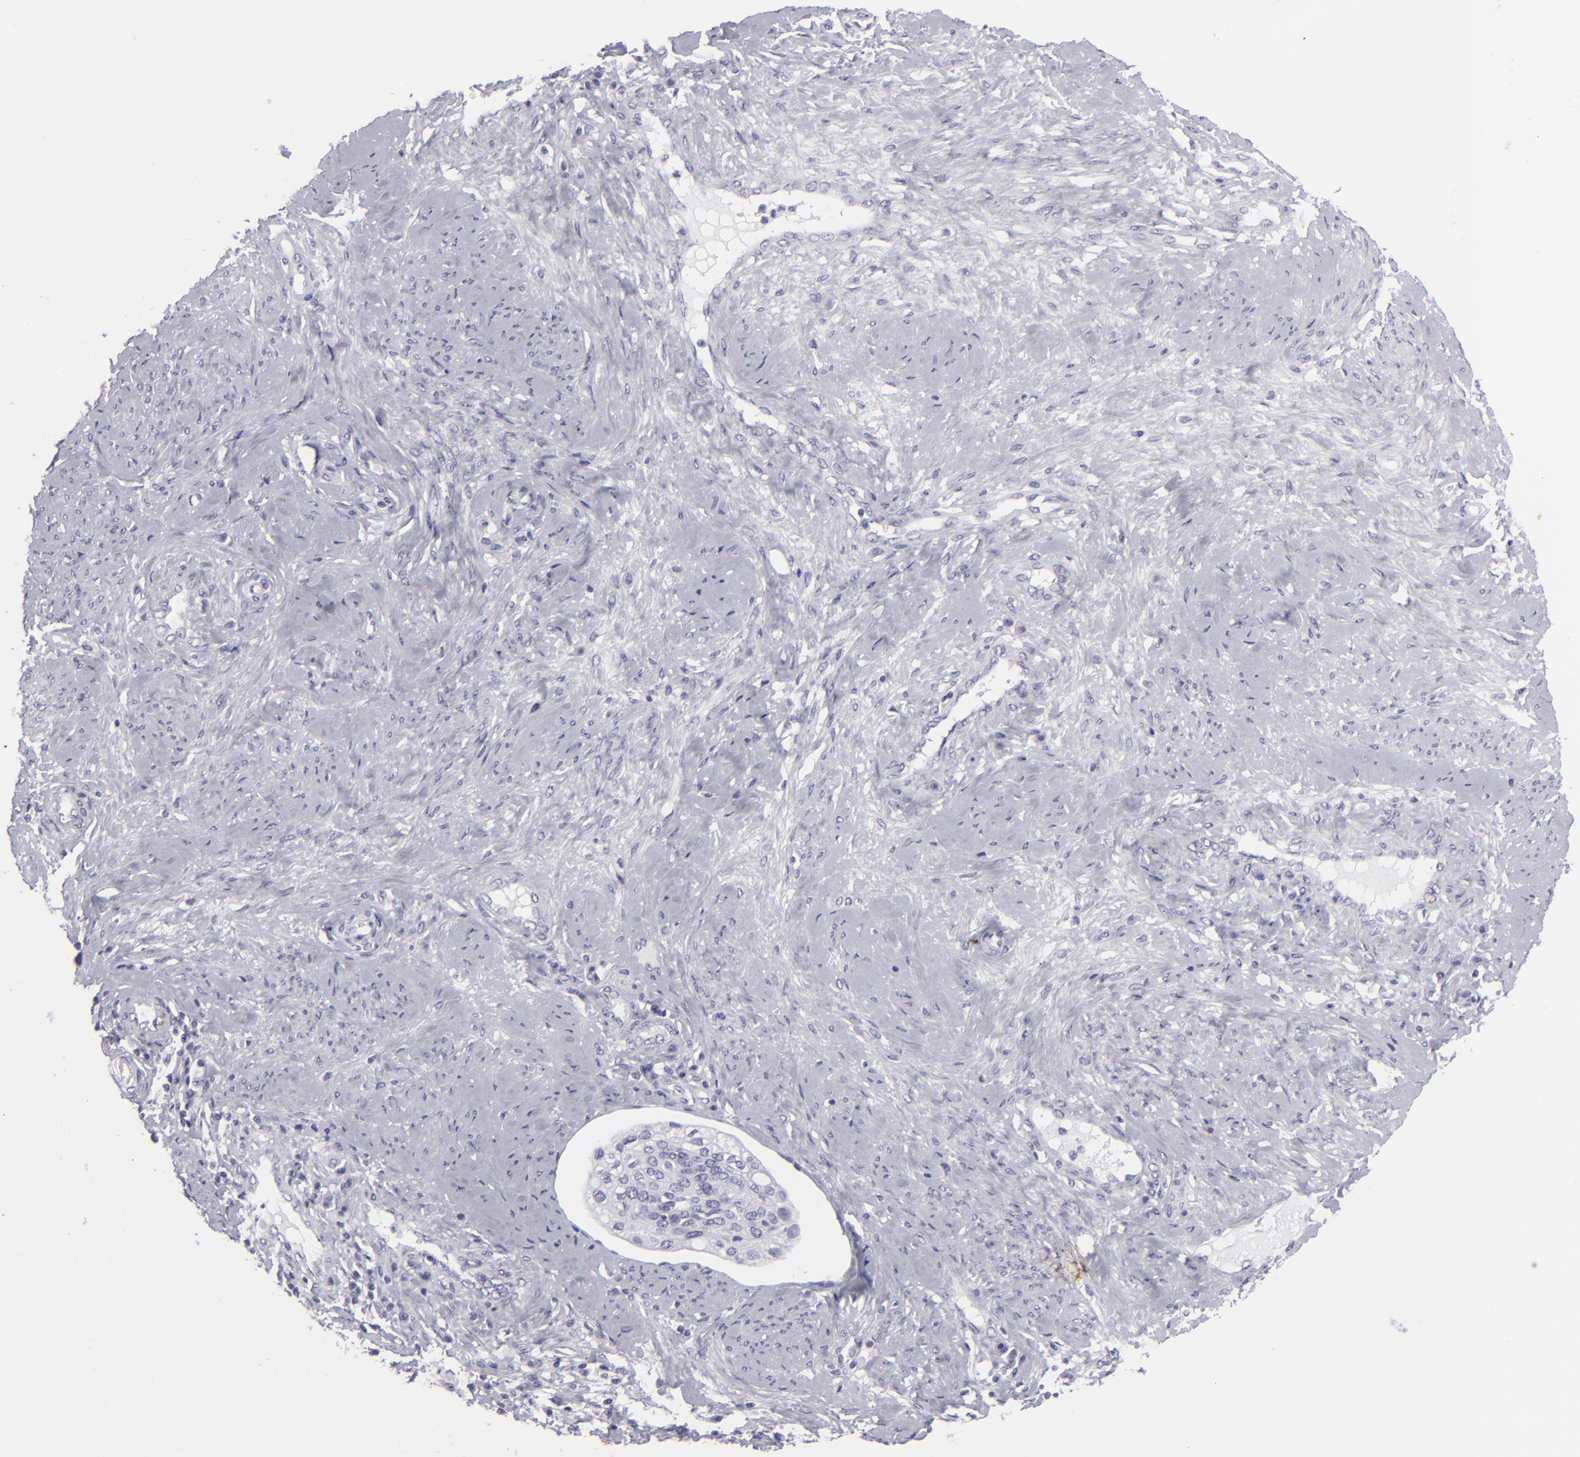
{"staining": {"intensity": "negative", "quantity": "none", "location": "none"}, "tissue": "cervical cancer", "cell_type": "Tumor cells", "image_type": "cancer", "snomed": [{"axis": "morphology", "description": "Squamous cell carcinoma, NOS"}, {"axis": "topography", "description": "Cervix"}], "caption": "The IHC photomicrograph has no significant positivity in tumor cells of squamous cell carcinoma (cervical) tissue. (Stains: DAB immunohistochemistry with hematoxylin counter stain, Microscopy: brightfield microscopy at high magnification).", "gene": "KRT1", "patient": {"sex": "female", "age": 41}}